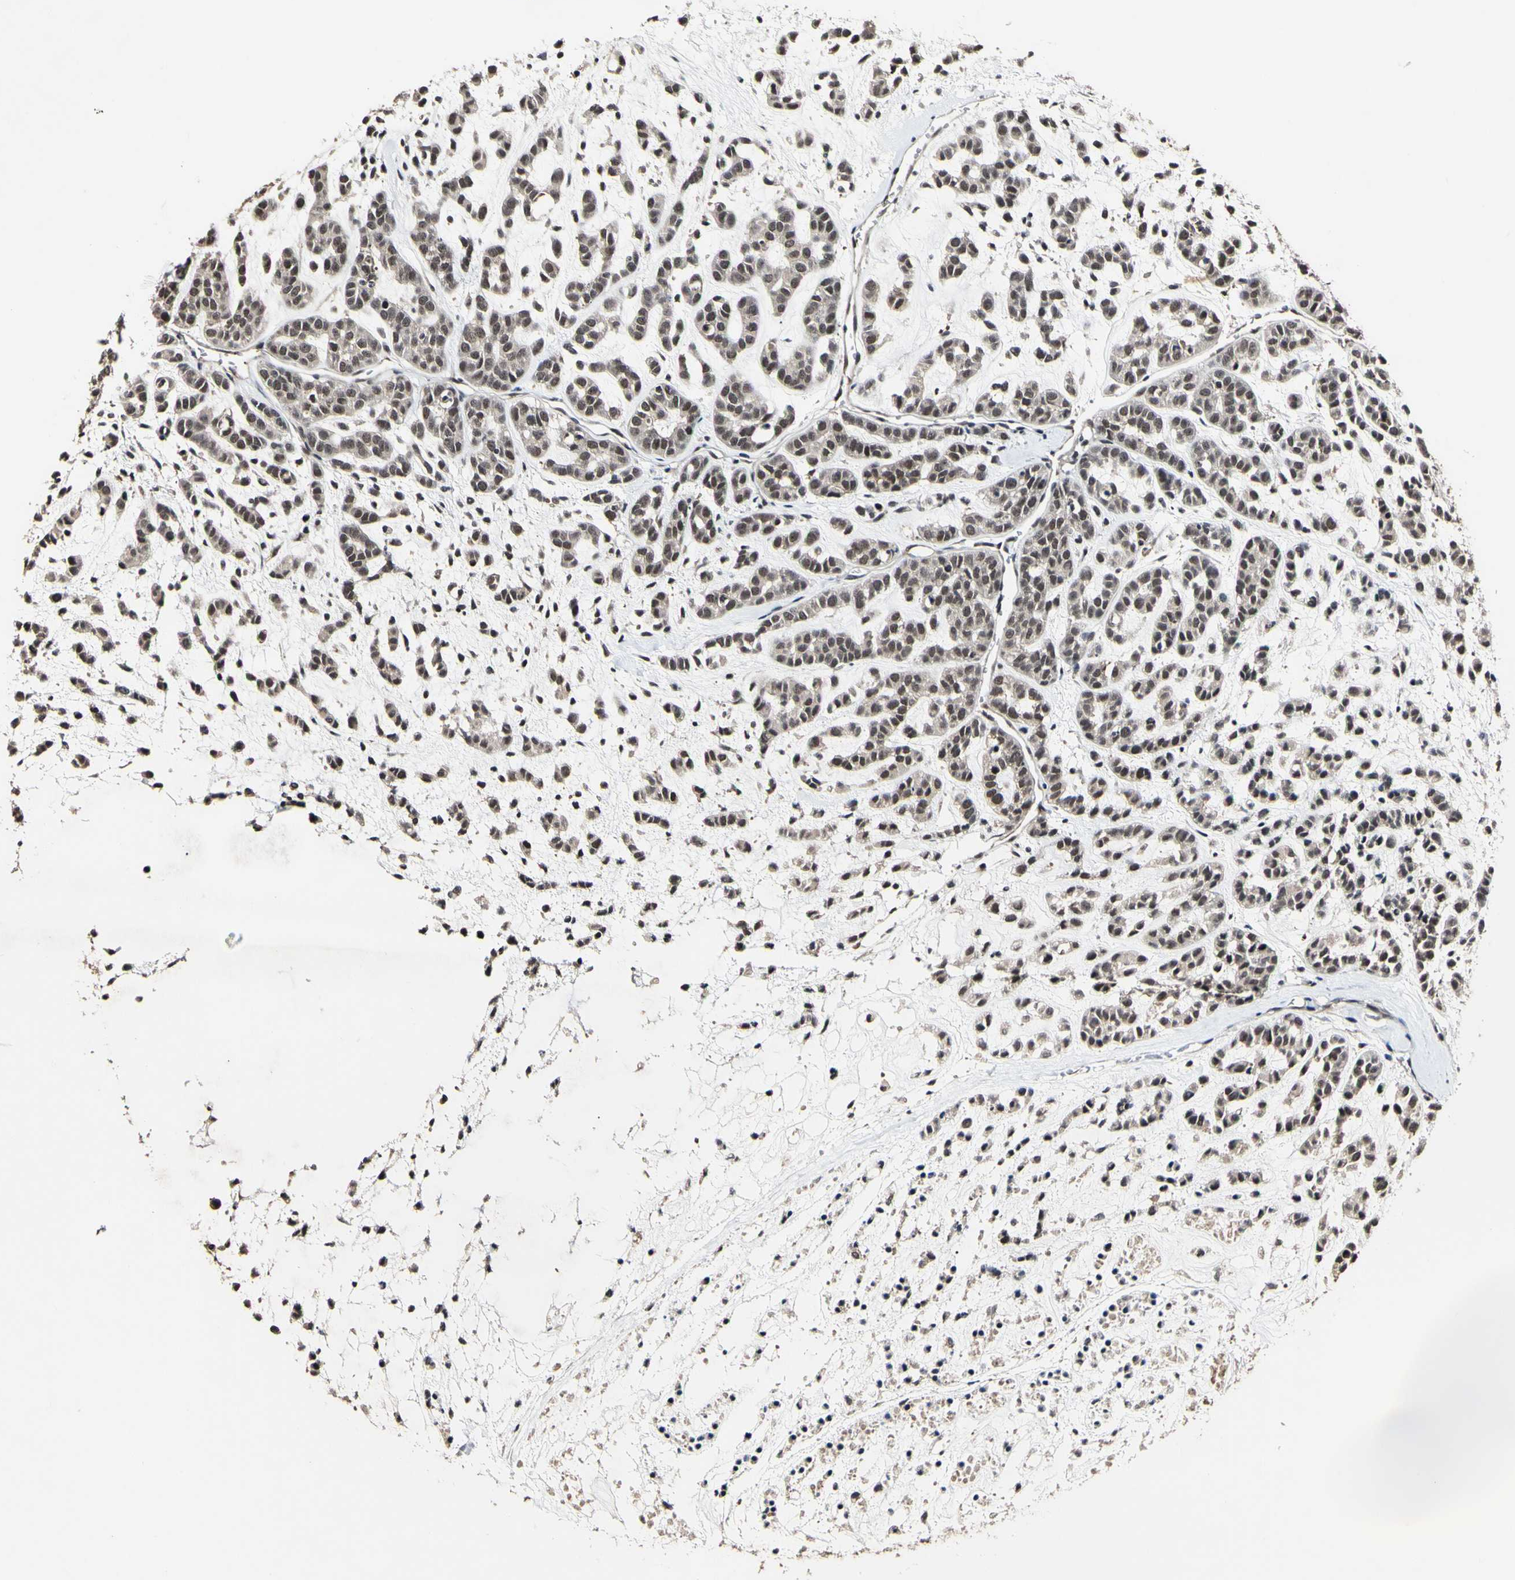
{"staining": {"intensity": "weak", "quantity": ">75%", "location": "cytoplasmic/membranous,nuclear"}, "tissue": "head and neck cancer", "cell_type": "Tumor cells", "image_type": "cancer", "snomed": [{"axis": "morphology", "description": "Adenocarcinoma, NOS"}, {"axis": "morphology", "description": "Adenoma, NOS"}, {"axis": "topography", "description": "Head-Neck"}], "caption": "Head and neck adenocarcinoma tissue demonstrates weak cytoplasmic/membranous and nuclear positivity in approximately >75% of tumor cells, visualized by immunohistochemistry. (Brightfield microscopy of DAB IHC at high magnification).", "gene": "PSMD10", "patient": {"sex": "female", "age": 55}}